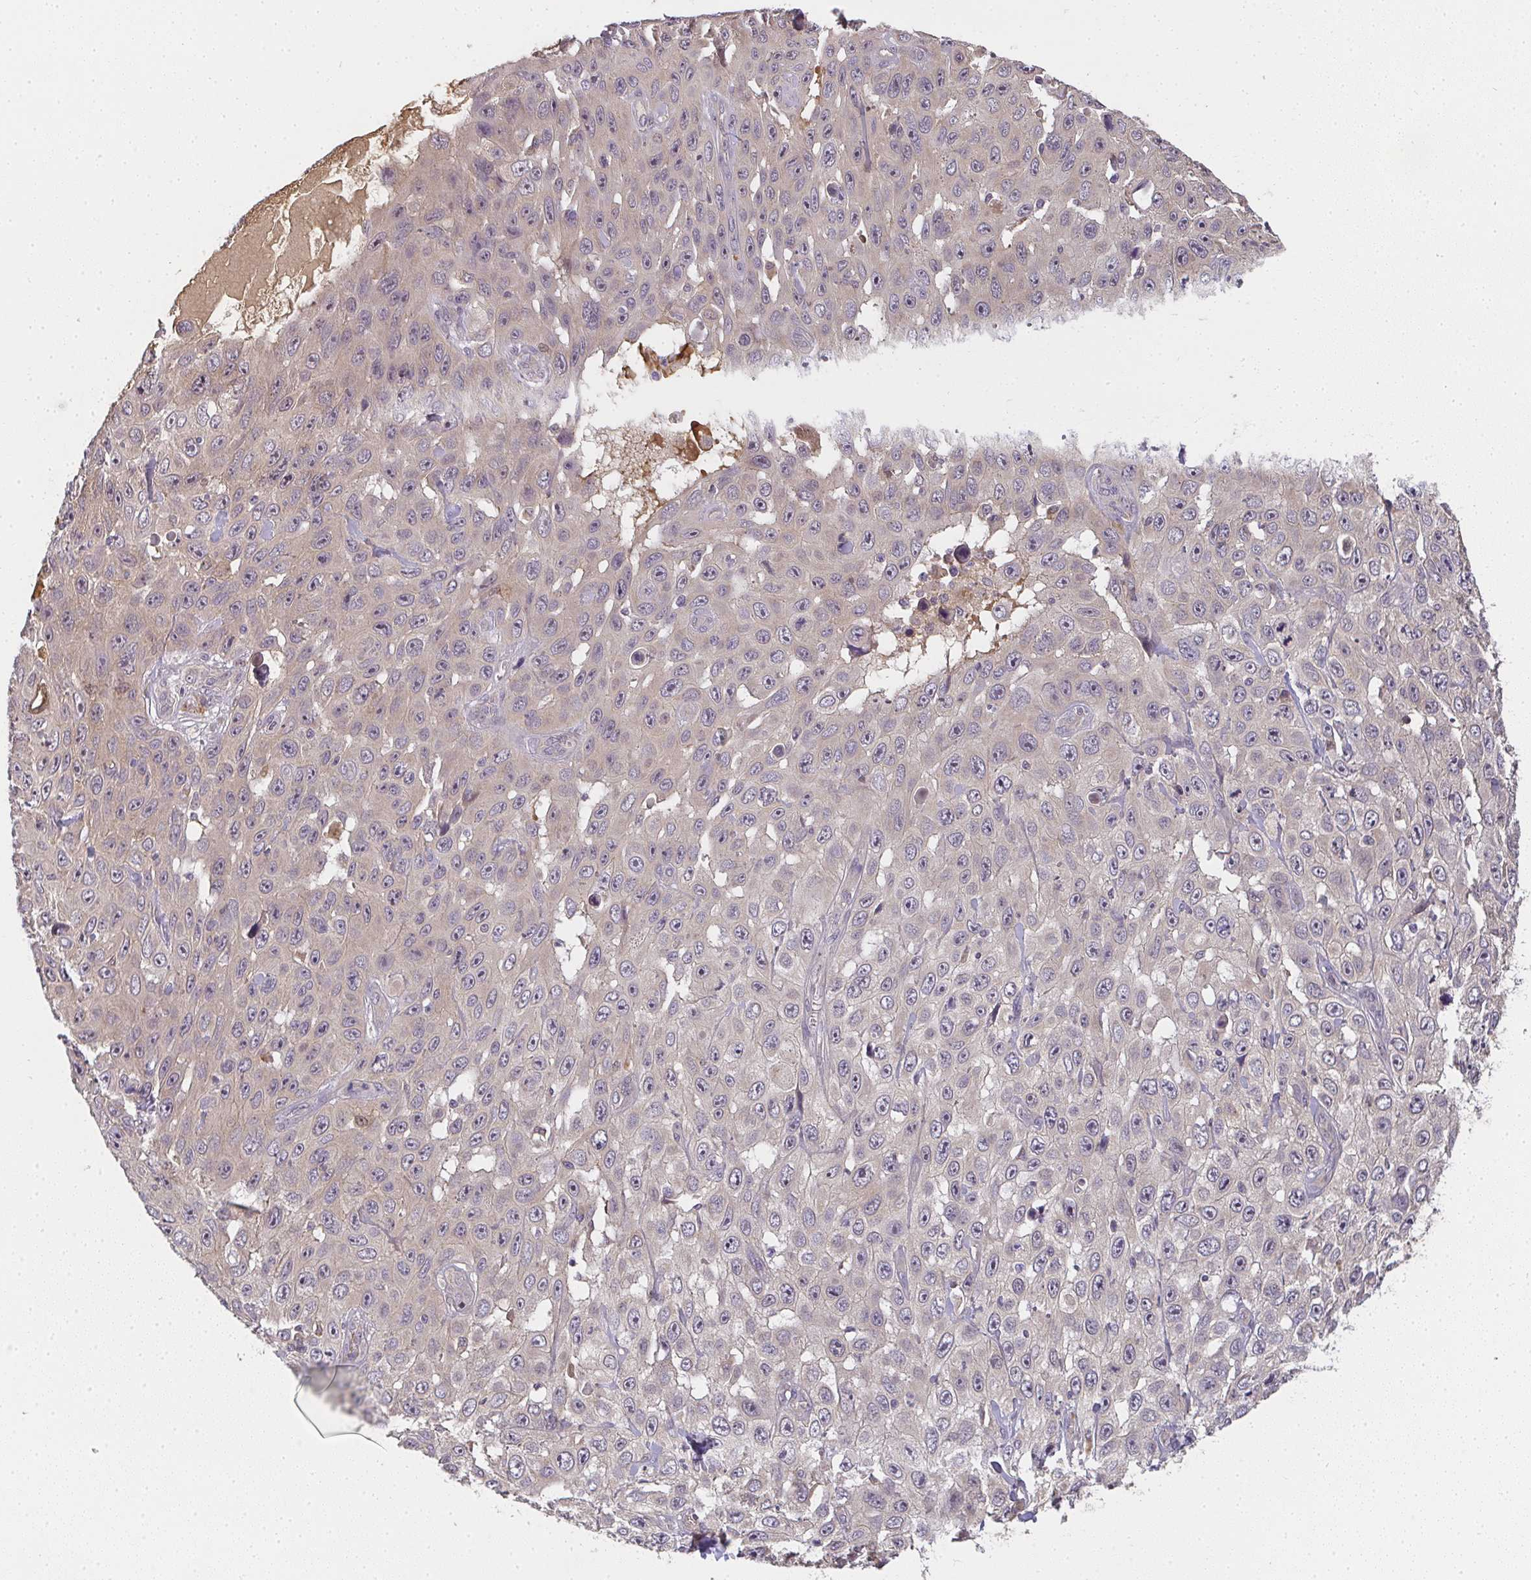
{"staining": {"intensity": "negative", "quantity": "none", "location": "none"}, "tissue": "skin cancer", "cell_type": "Tumor cells", "image_type": "cancer", "snomed": [{"axis": "morphology", "description": "Squamous cell carcinoma, NOS"}, {"axis": "topography", "description": "Skin"}], "caption": "Squamous cell carcinoma (skin) stained for a protein using immunohistochemistry (IHC) reveals no staining tumor cells.", "gene": "SLC35B3", "patient": {"sex": "male", "age": 82}}